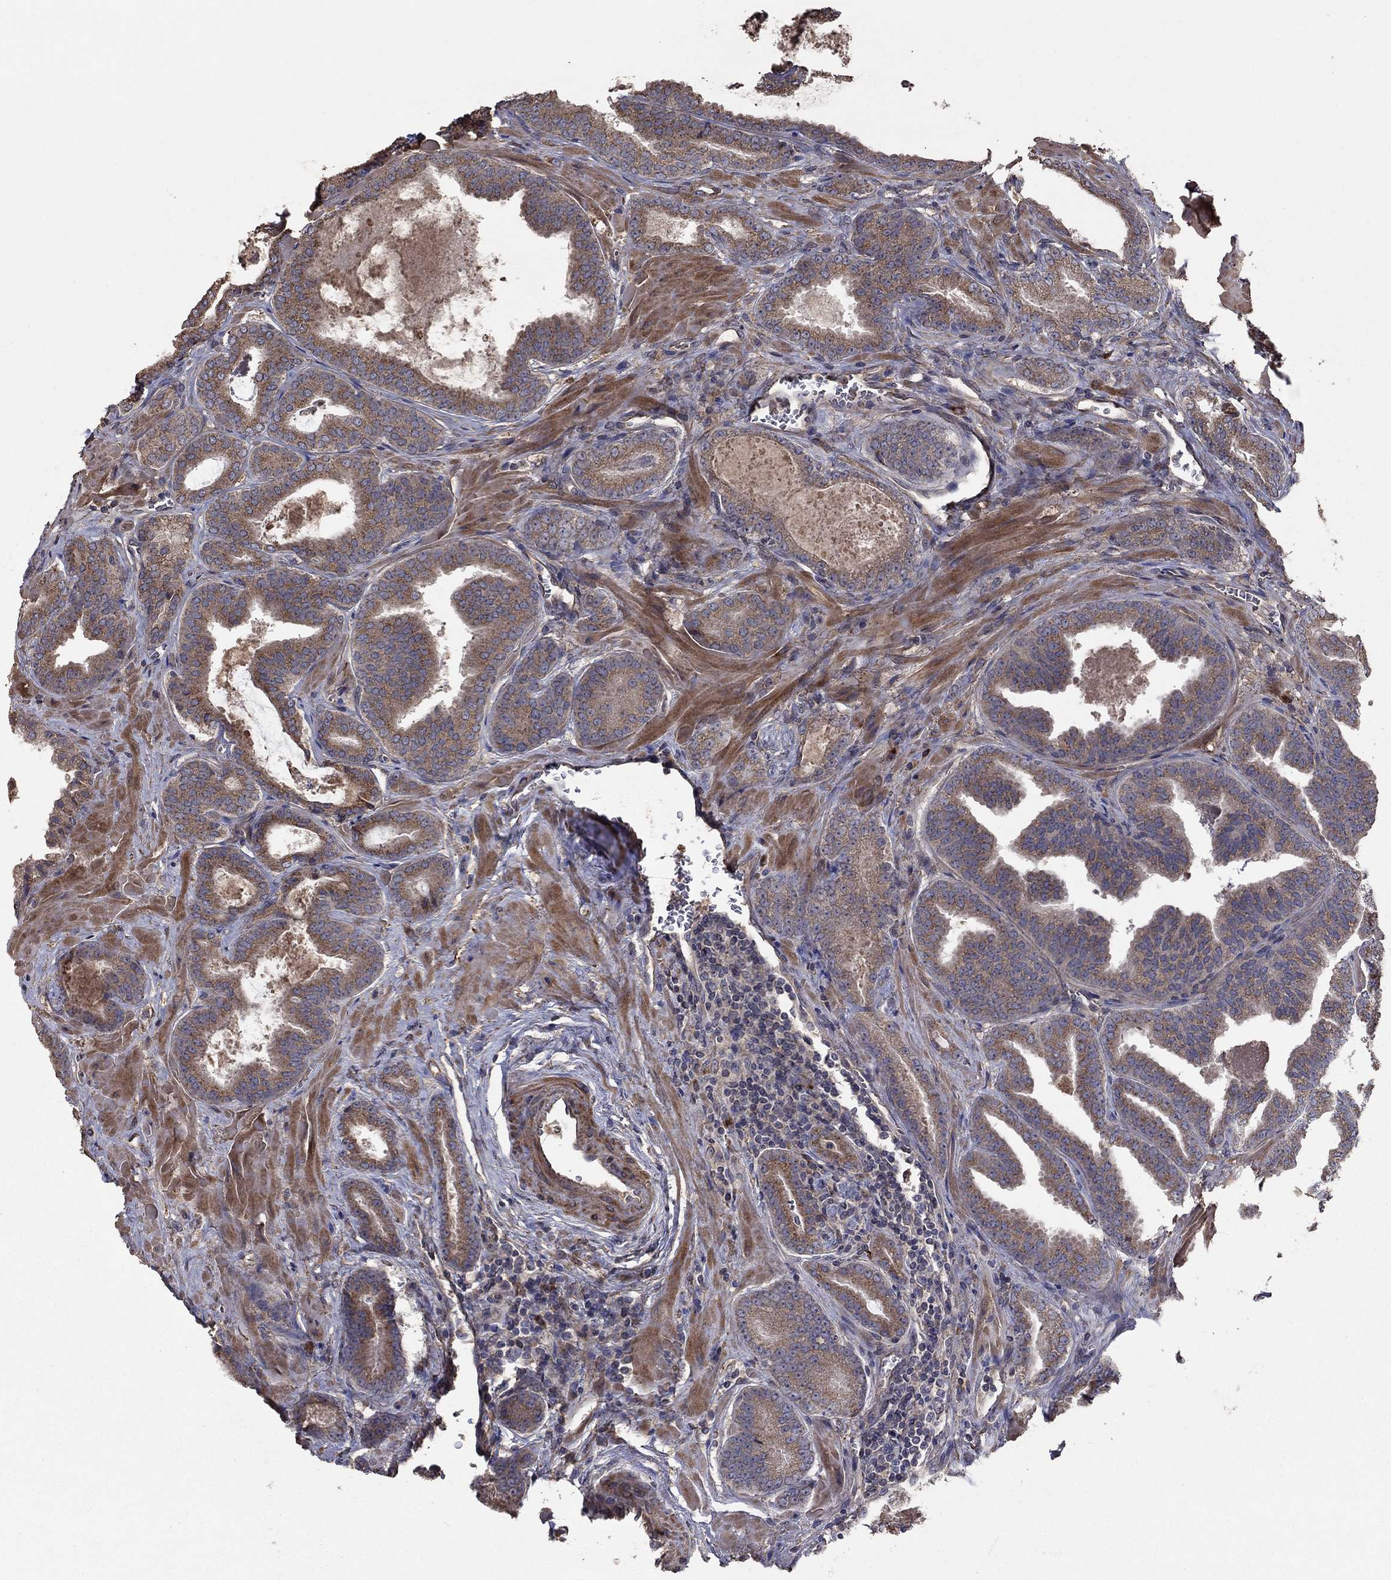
{"staining": {"intensity": "moderate", "quantity": "25%-75%", "location": "cytoplasmic/membranous"}, "tissue": "prostate cancer", "cell_type": "Tumor cells", "image_type": "cancer", "snomed": [{"axis": "morphology", "description": "Adenocarcinoma, NOS"}, {"axis": "topography", "description": "Prostate"}], "caption": "Prostate cancer (adenocarcinoma) was stained to show a protein in brown. There is medium levels of moderate cytoplasmic/membranous staining in about 25%-75% of tumor cells.", "gene": "FLT4", "patient": {"sex": "male", "age": 63}}